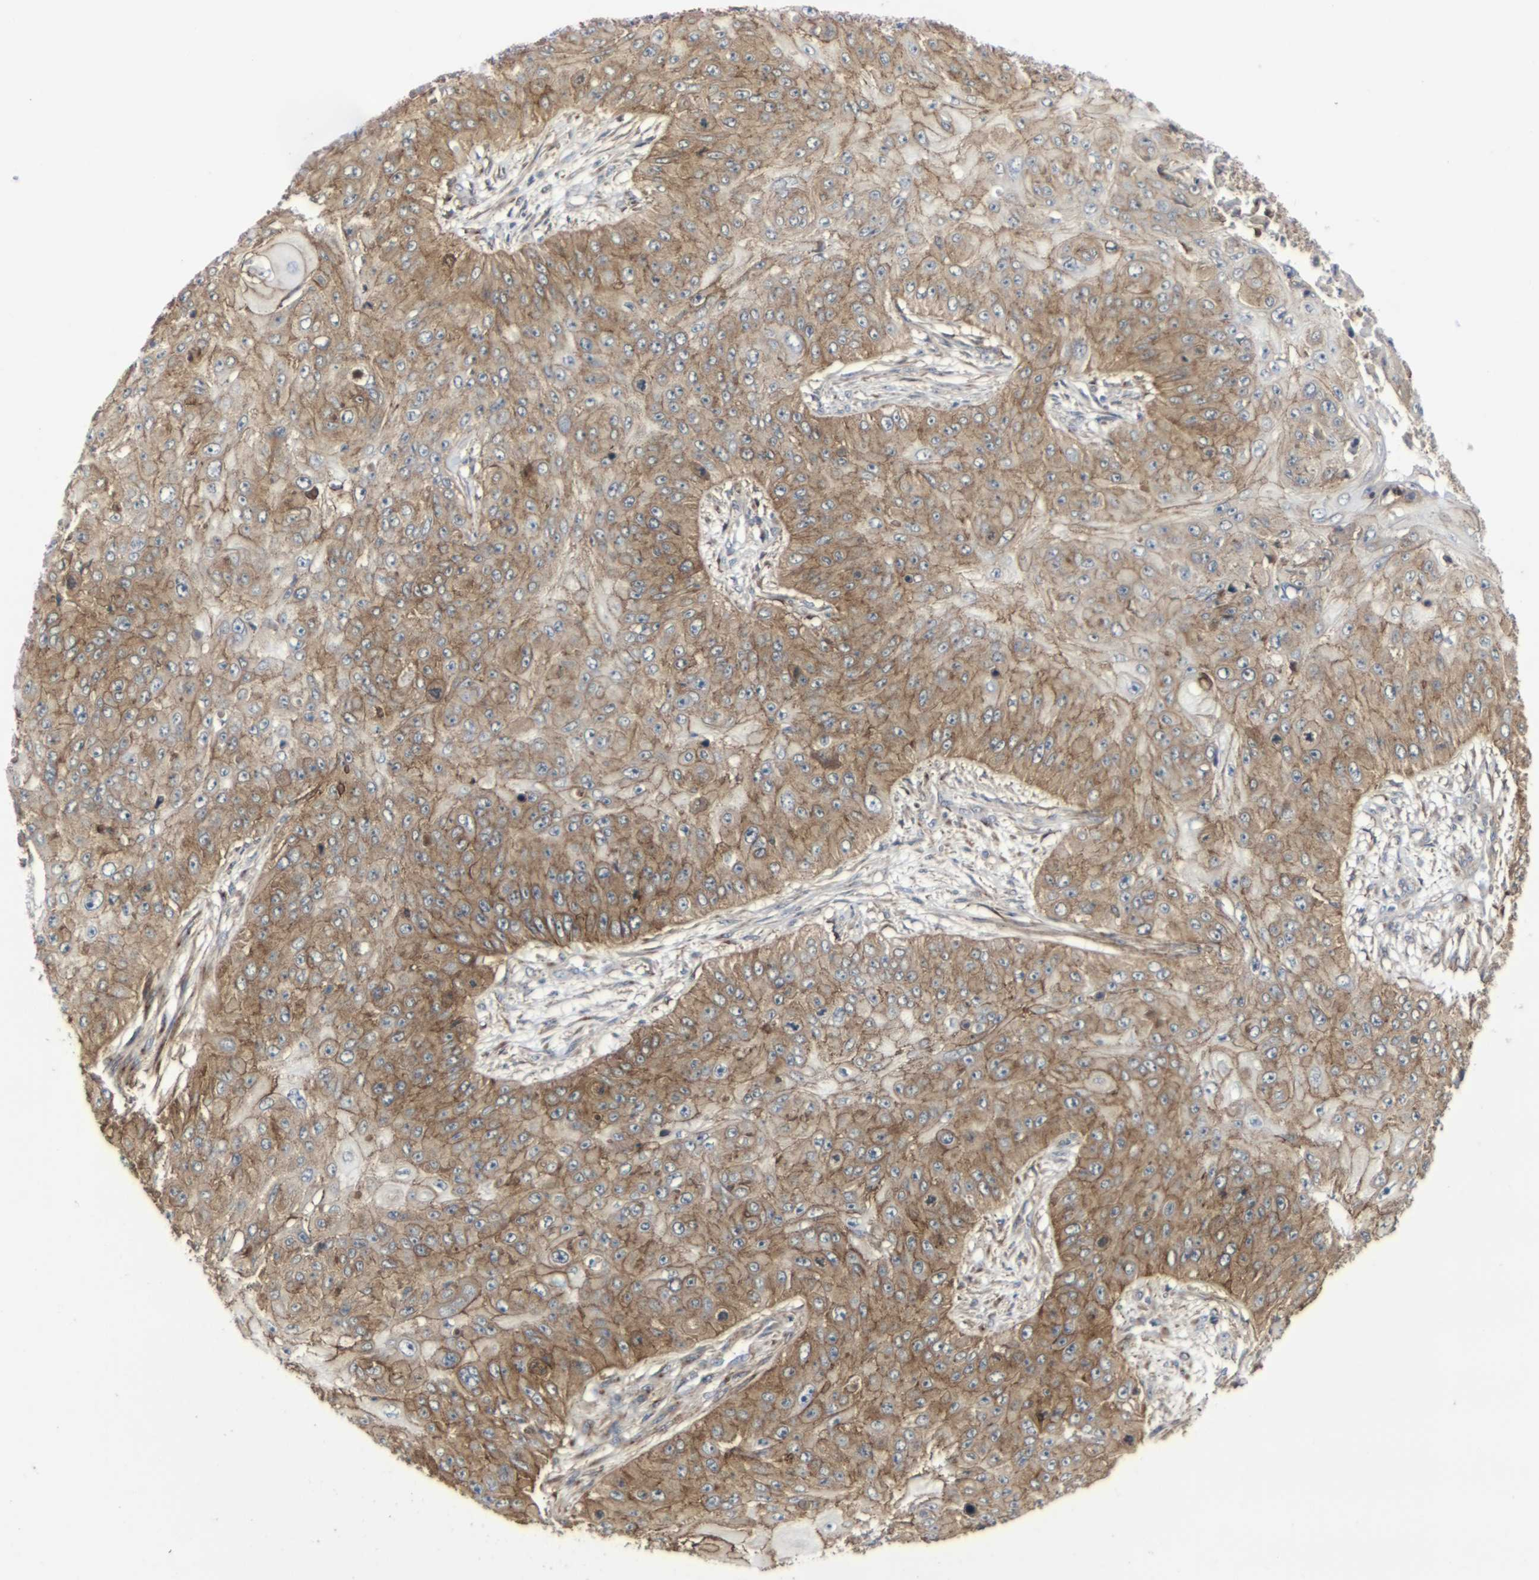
{"staining": {"intensity": "moderate", "quantity": ">75%", "location": "cytoplasmic/membranous"}, "tissue": "skin cancer", "cell_type": "Tumor cells", "image_type": "cancer", "snomed": [{"axis": "morphology", "description": "Squamous cell carcinoma, NOS"}, {"axis": "topography", "description": "Skin"}], "caption": "Immunohistochemical staining of human skin cancer reveals moderate cytoplasmic/membranous protein expression in about >75% of tumor cells.", "gene": "MYOF", "patient": {"sex": "female", "age": 80}}